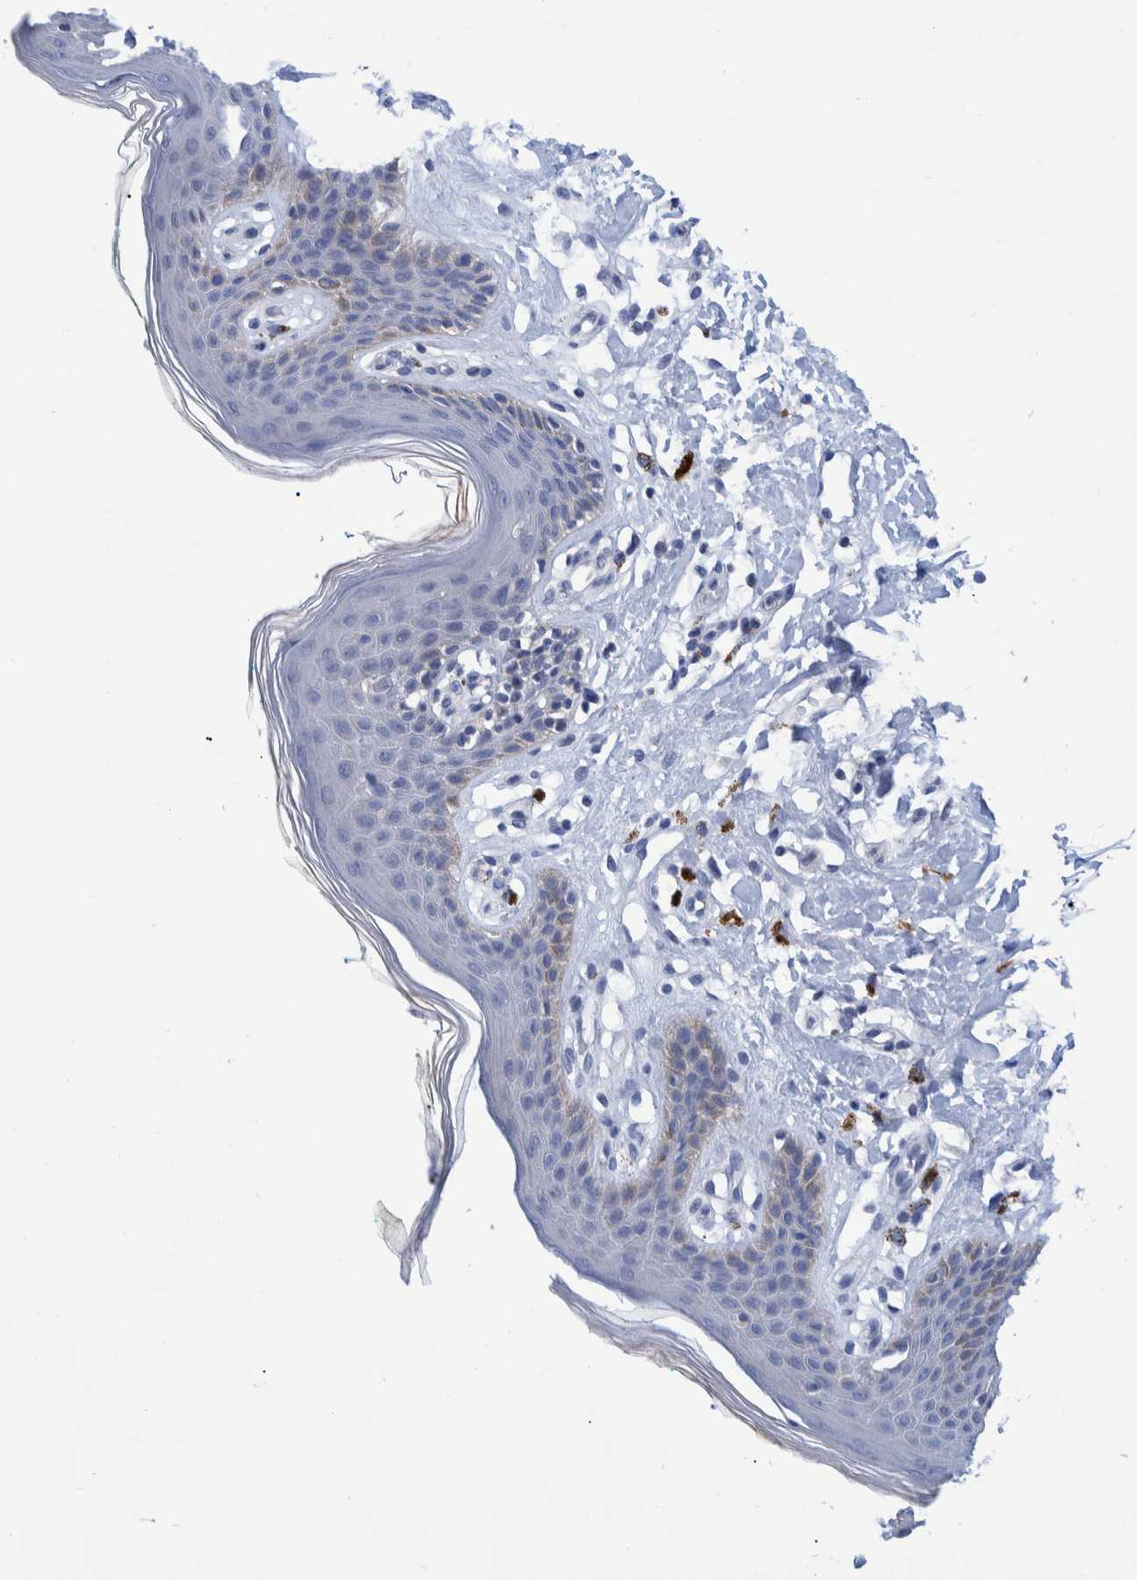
{"staining": {"intensity": "negative", "quantity": "none", "location": "none"}, "tissue": "skin", "cell_type": "Epidermal cells", "image_type": "normal", "snomed": [{"axis": "morphology", "description": "Normal tissue, NOS"}, {"axis": "topography", "description": "Vulva"}], "caption": "Immunohistochemistry micrograph of unremarkable skin: skin stained with DAB demonstrates no significant protein positivity in epidermal cells.", "gene": "MKS1", "patient": {"sex": "female", "age": 66}}